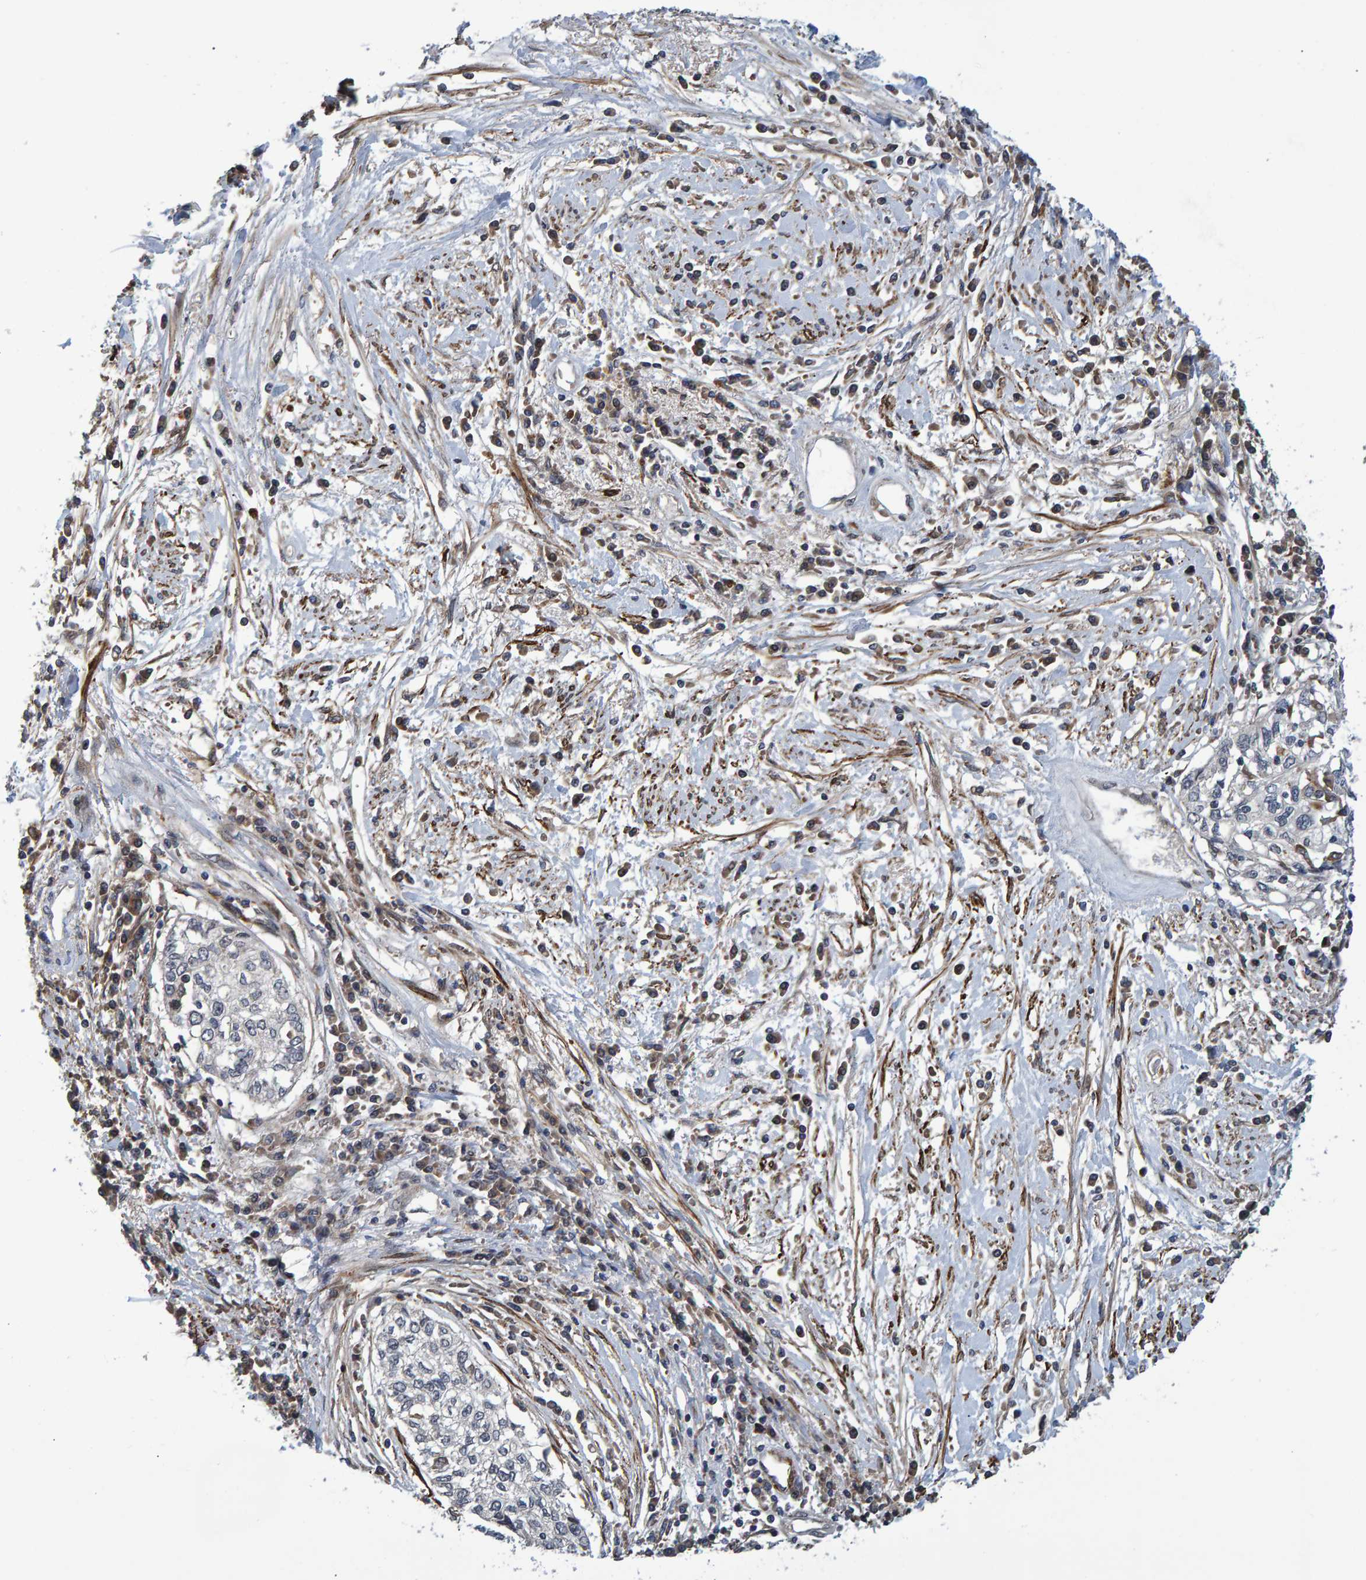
{"staining": {"intensity": "negative", "quantity": "none", "location": "none"}, "tissue": "cervical cancer", "cell_type": "Tumor cells", "image_type": "cancer", "snomed": [{"axis": "morphology", "description": "Squamous cell carcinoma, NOS"}, {"axis": "topography", "description": "Cervix"}], "caption": "High power microscopy image of an immunohistochemistry (IHC) photomicrograph of cervical squamous cell carcinoma, revealing no significant positivity in tumor cells.", "gene": "ATP6V1H", "patient": {"sex": "female", "age": 57}}